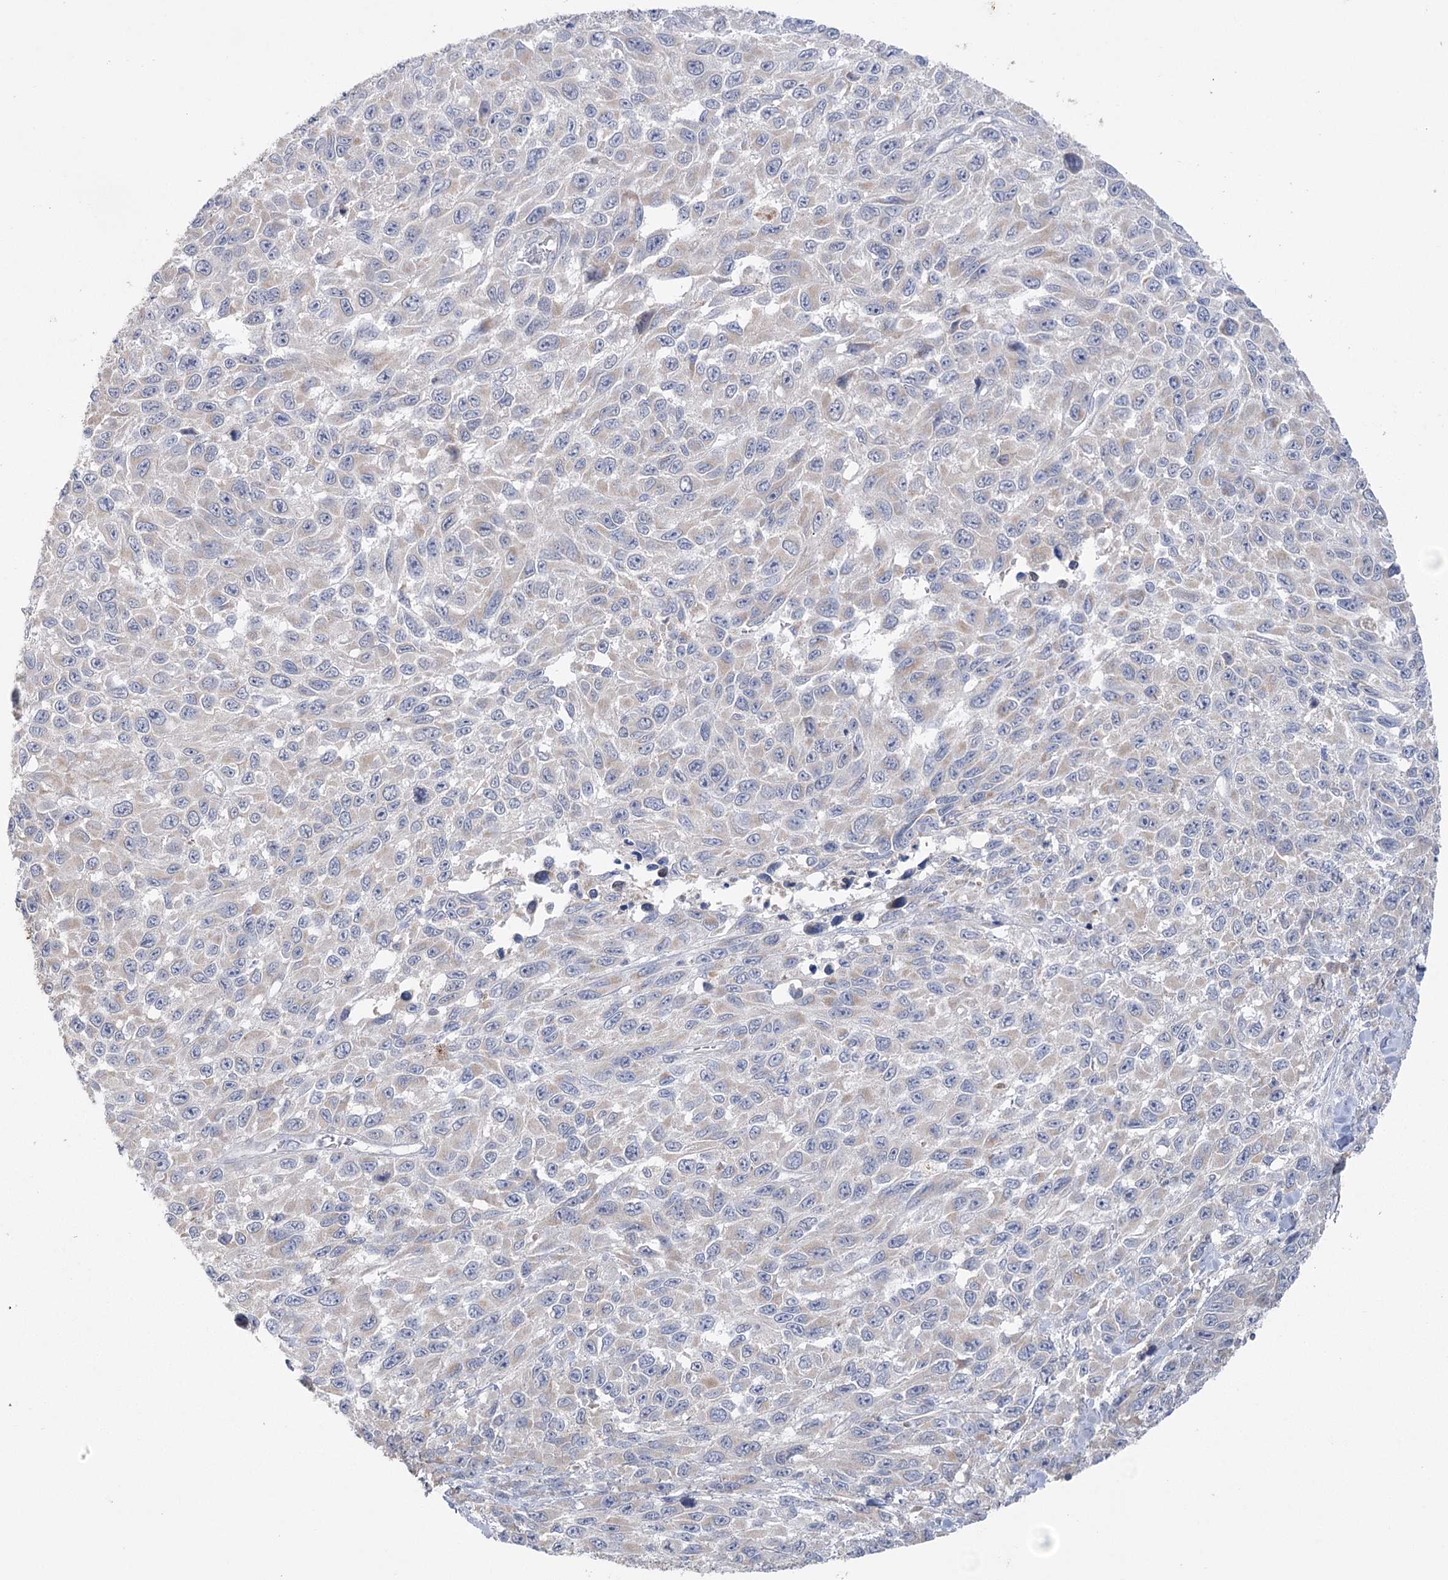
{"staining": {"intensity": "negative", "quantity": "none", "location": "none"}, "tissue": "melanoma", "cell_type": "Tumor cells", "image_type": "cancer", "snomed": [{"axis": "morphology", "description": "Normal tissue, NOS"}, {"axis": "morphology", "description": "Malignant melanoma, NOS"}, {"axis": "topography", "description": "Skin"}], "caption": "Malignant melanoma stained for a protein using immunohistochemistry displays no expression tumor cells.", "gene": "MTCH2", "patient": {"sex": "female", "age": 96}}